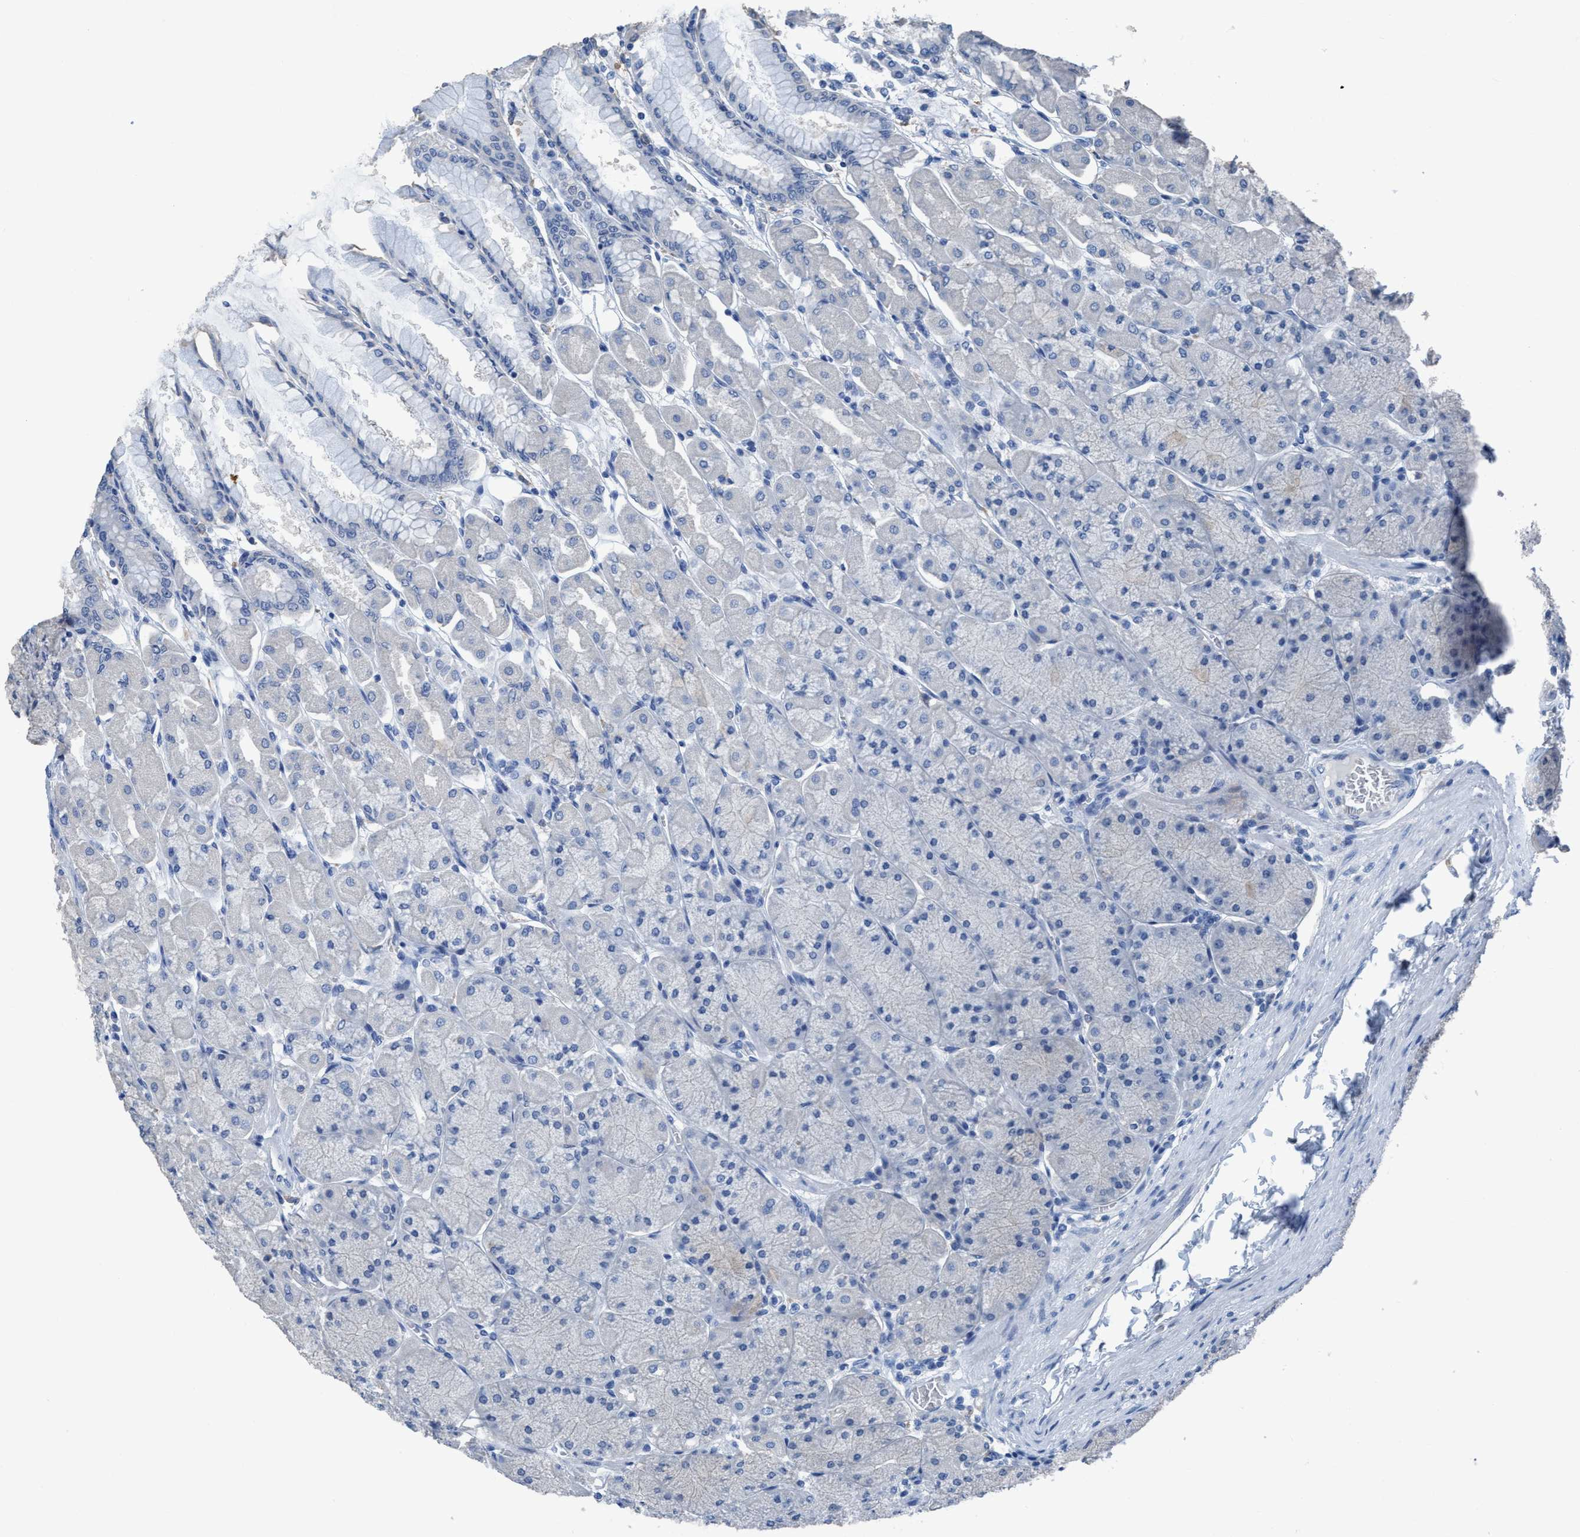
{"staining": {"intensity": "moderate", "quantity": "<25%", "location": "cytoplasmic/membranous"}, "tissue": "stomach", "cell_type": "Glandular cells", "image_type": "normal", "snomed": [{"axis": "morphology", "description": "Normal tissue, NOS"}, {"axis": "topography", "description": "Stomach, upper"}], "caption": "An image showing moderate cytoplasmic/membranous staining in approximately <25% of glandular cells in benign stomach, as visualized by brown immunohistochemical staining.", "gene": "DNAI1", "patient": {"sex": "female", "age": 56}}